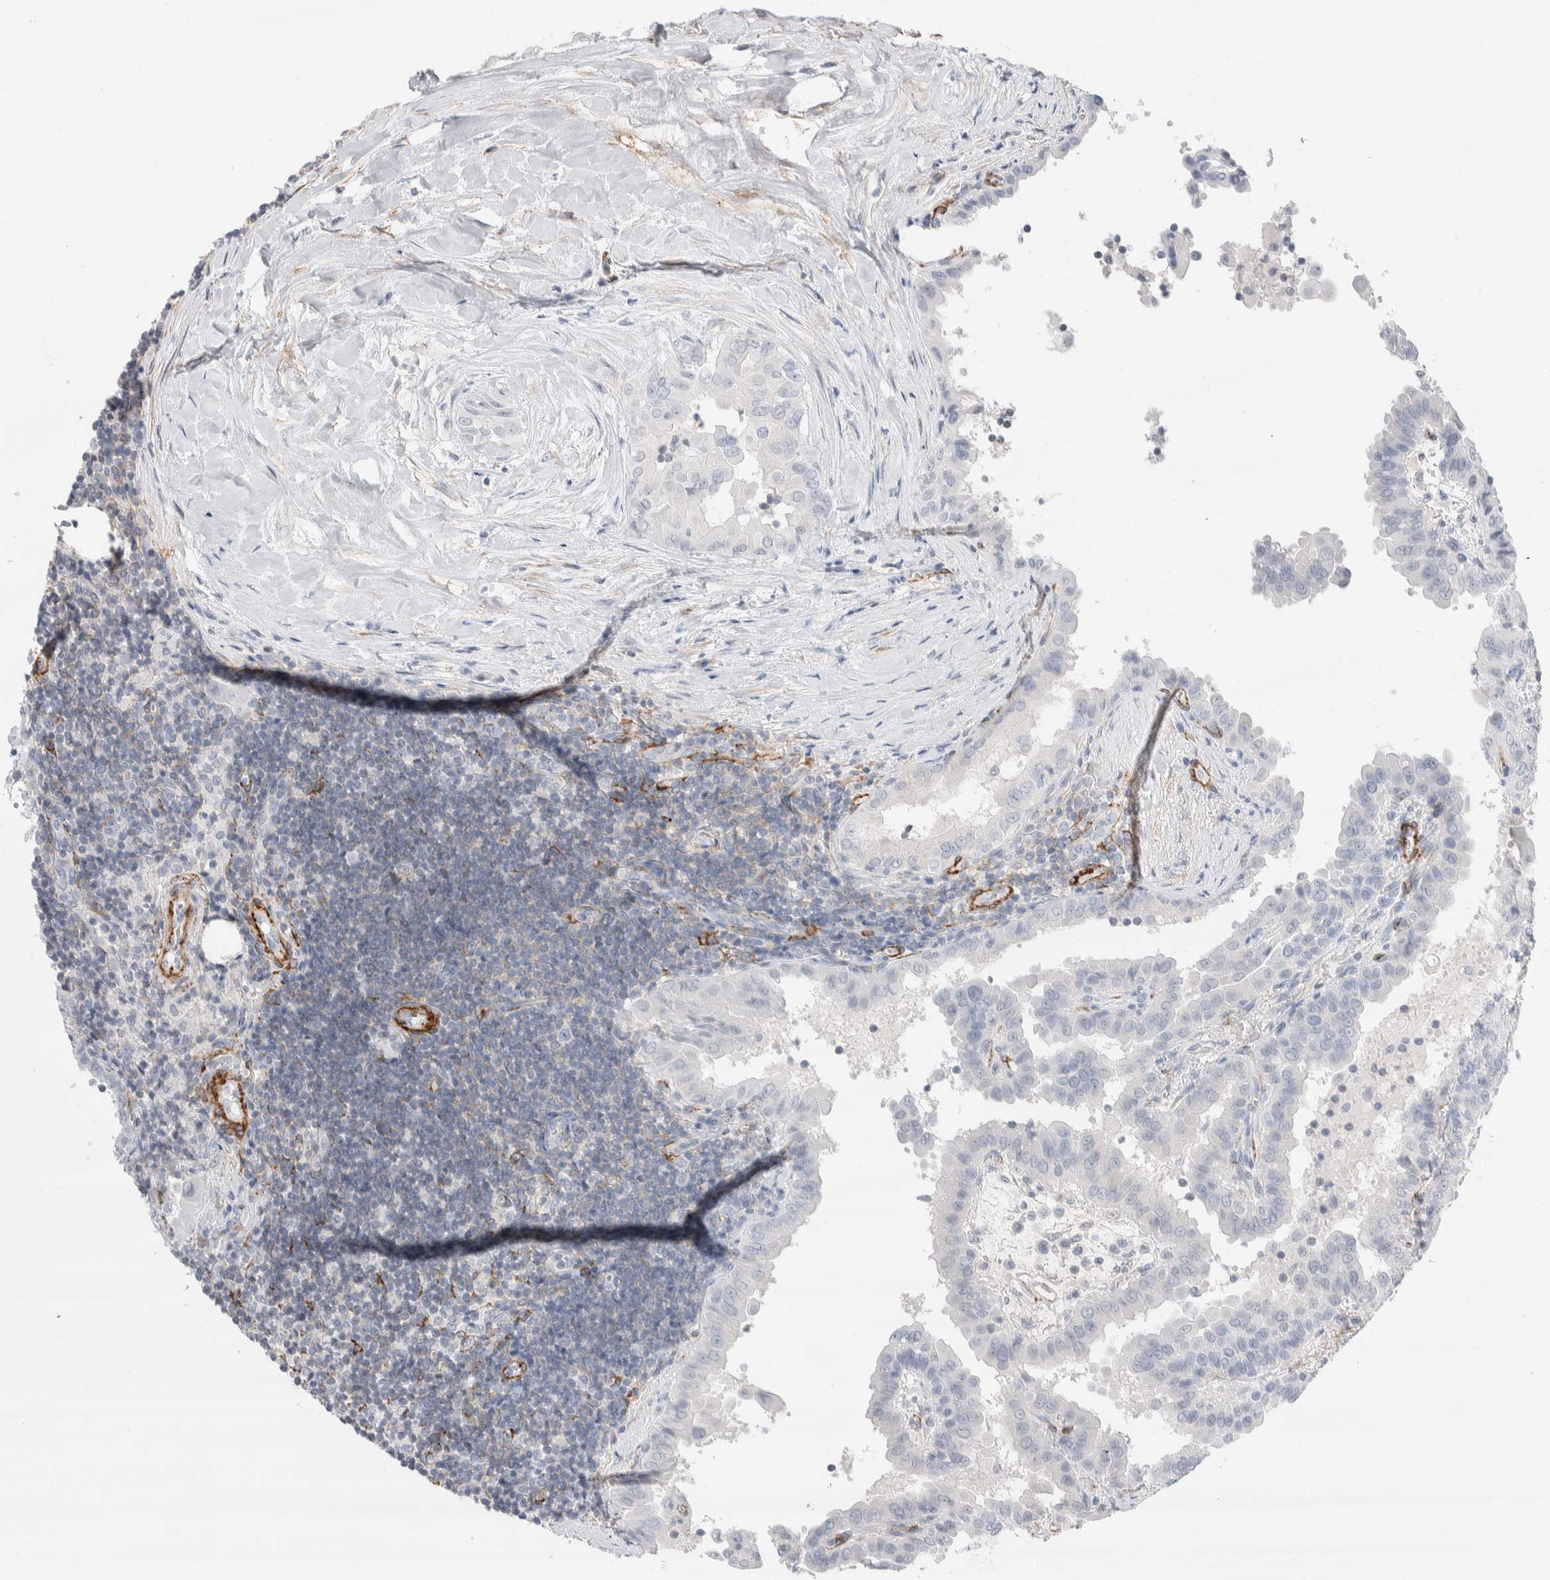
{"staining": {"intensity": "negative", "quantity": "none", "location": "none"}, "tissue": "thyroid cancer", "cell_type": "Tumor cells", "image_type": "cancer", "snomed": [{"axis": "morphology", "description": "Papillary adenocarcinoma, NOS"}, {"axis": "topography", "description": "Thyroid gland"}], "caption": "Immunohistochemistry micrograph of papillary adenocarcinoma (thyroid) stained for a protein (brown), which displays no staining in tumor cells. Brightfield microscopy of immunohistochemistry stained with DAB (3,3'-diaminobenzidine) (brown) and hematoxylin (blue), captured at high magnification.", "gene": "SEPTIN4", "patient": {"sex": "male", "age": 33}}